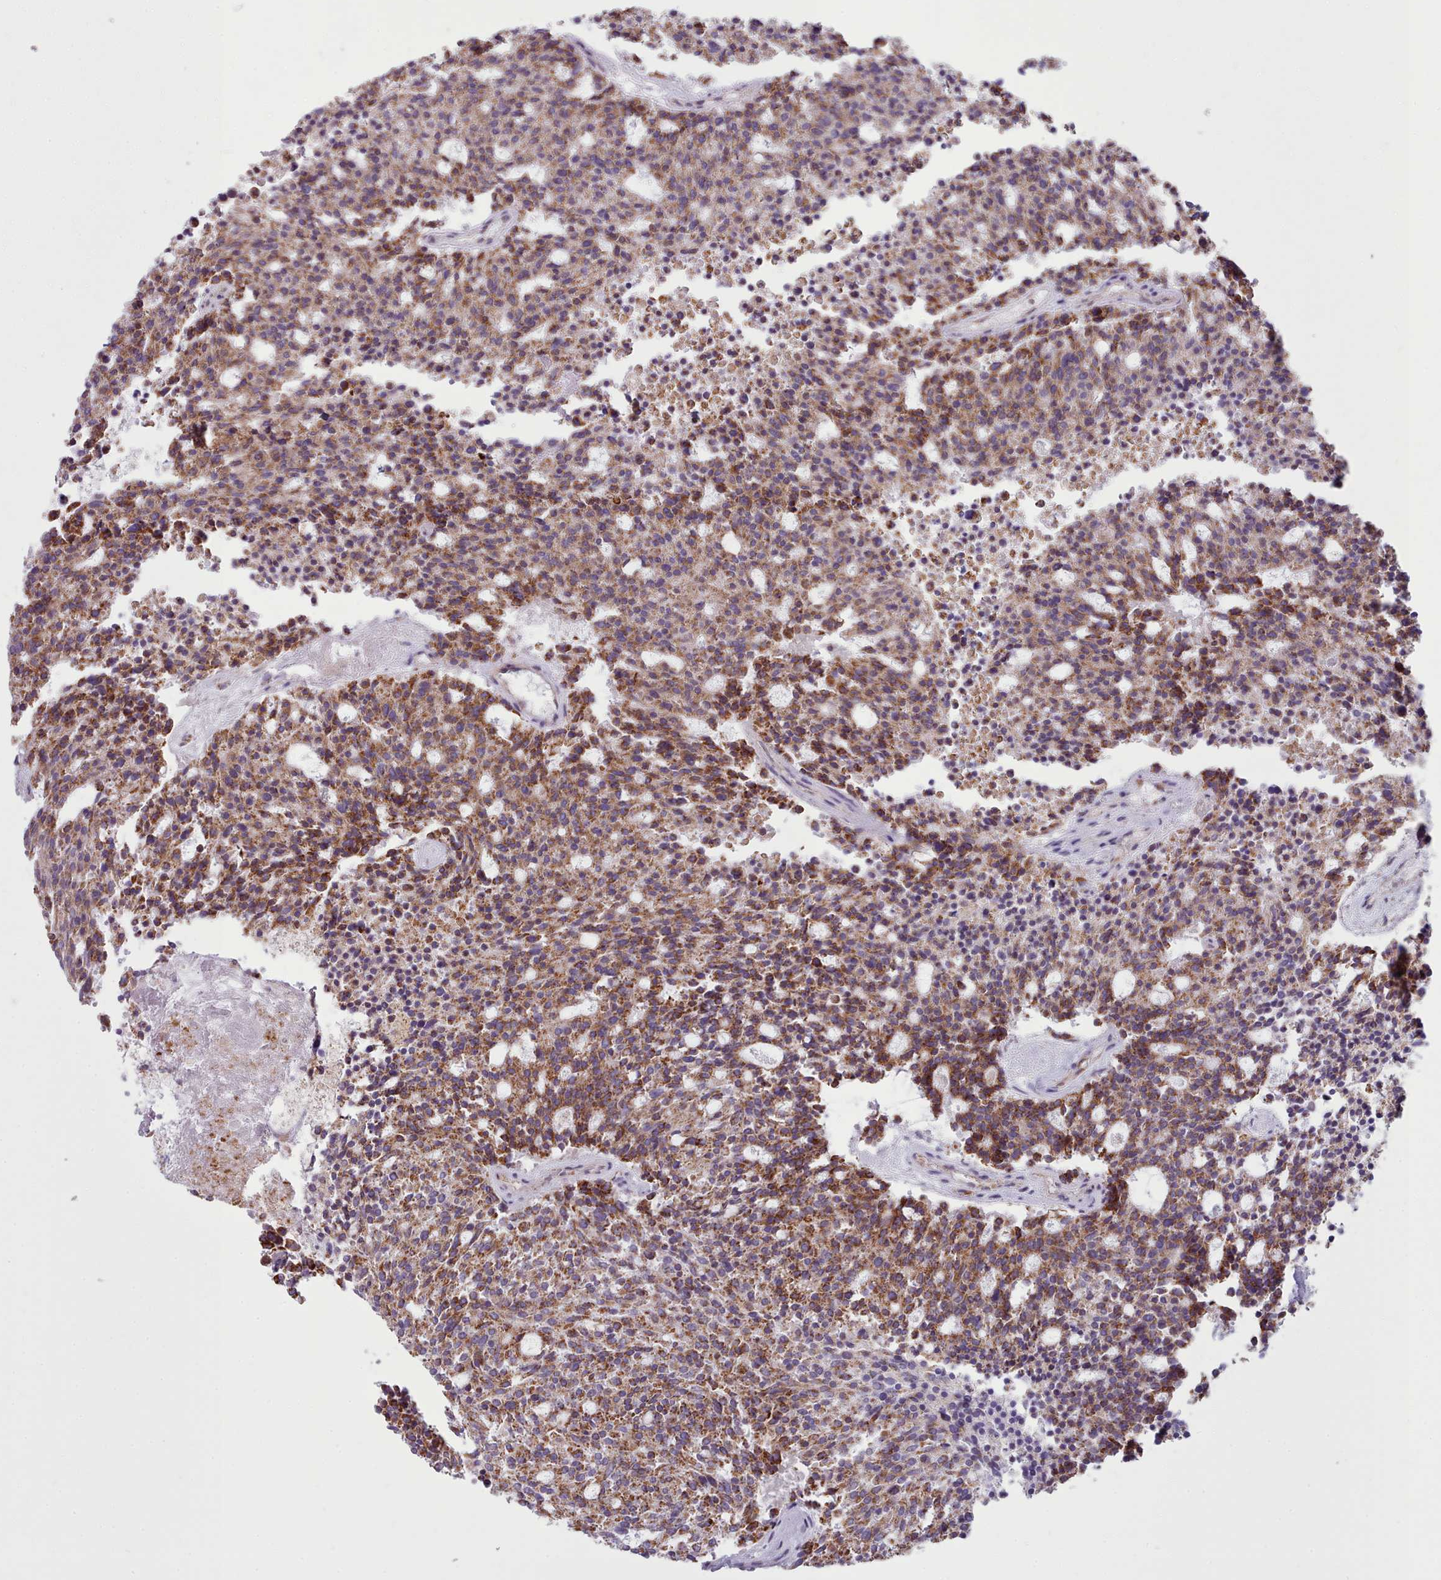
{"staining": {"intensity": "moderate", "quantity": ">75%", "location": "cytoplasmic/membranous"}, "tissue": "carcinoid", "cell_type": "Tumor cells", "image_type": "cancer", "snomed": [{"axis": "morphology", "description": "Carcinoid, malignant, NOS"}, {"axis": "topography", "description": "Pancreas"}], "caption": "Moderate cytoplasmic/membranous positivity is identified in about >75% of tumor cells in malignant carcinoid. (DAB (3,3'-diaminobenzidine) IHC, brown staining for protein, blue staining for nuclei).", "gene": "SRP54", "patient": {"sex": "female", "age": 54}}